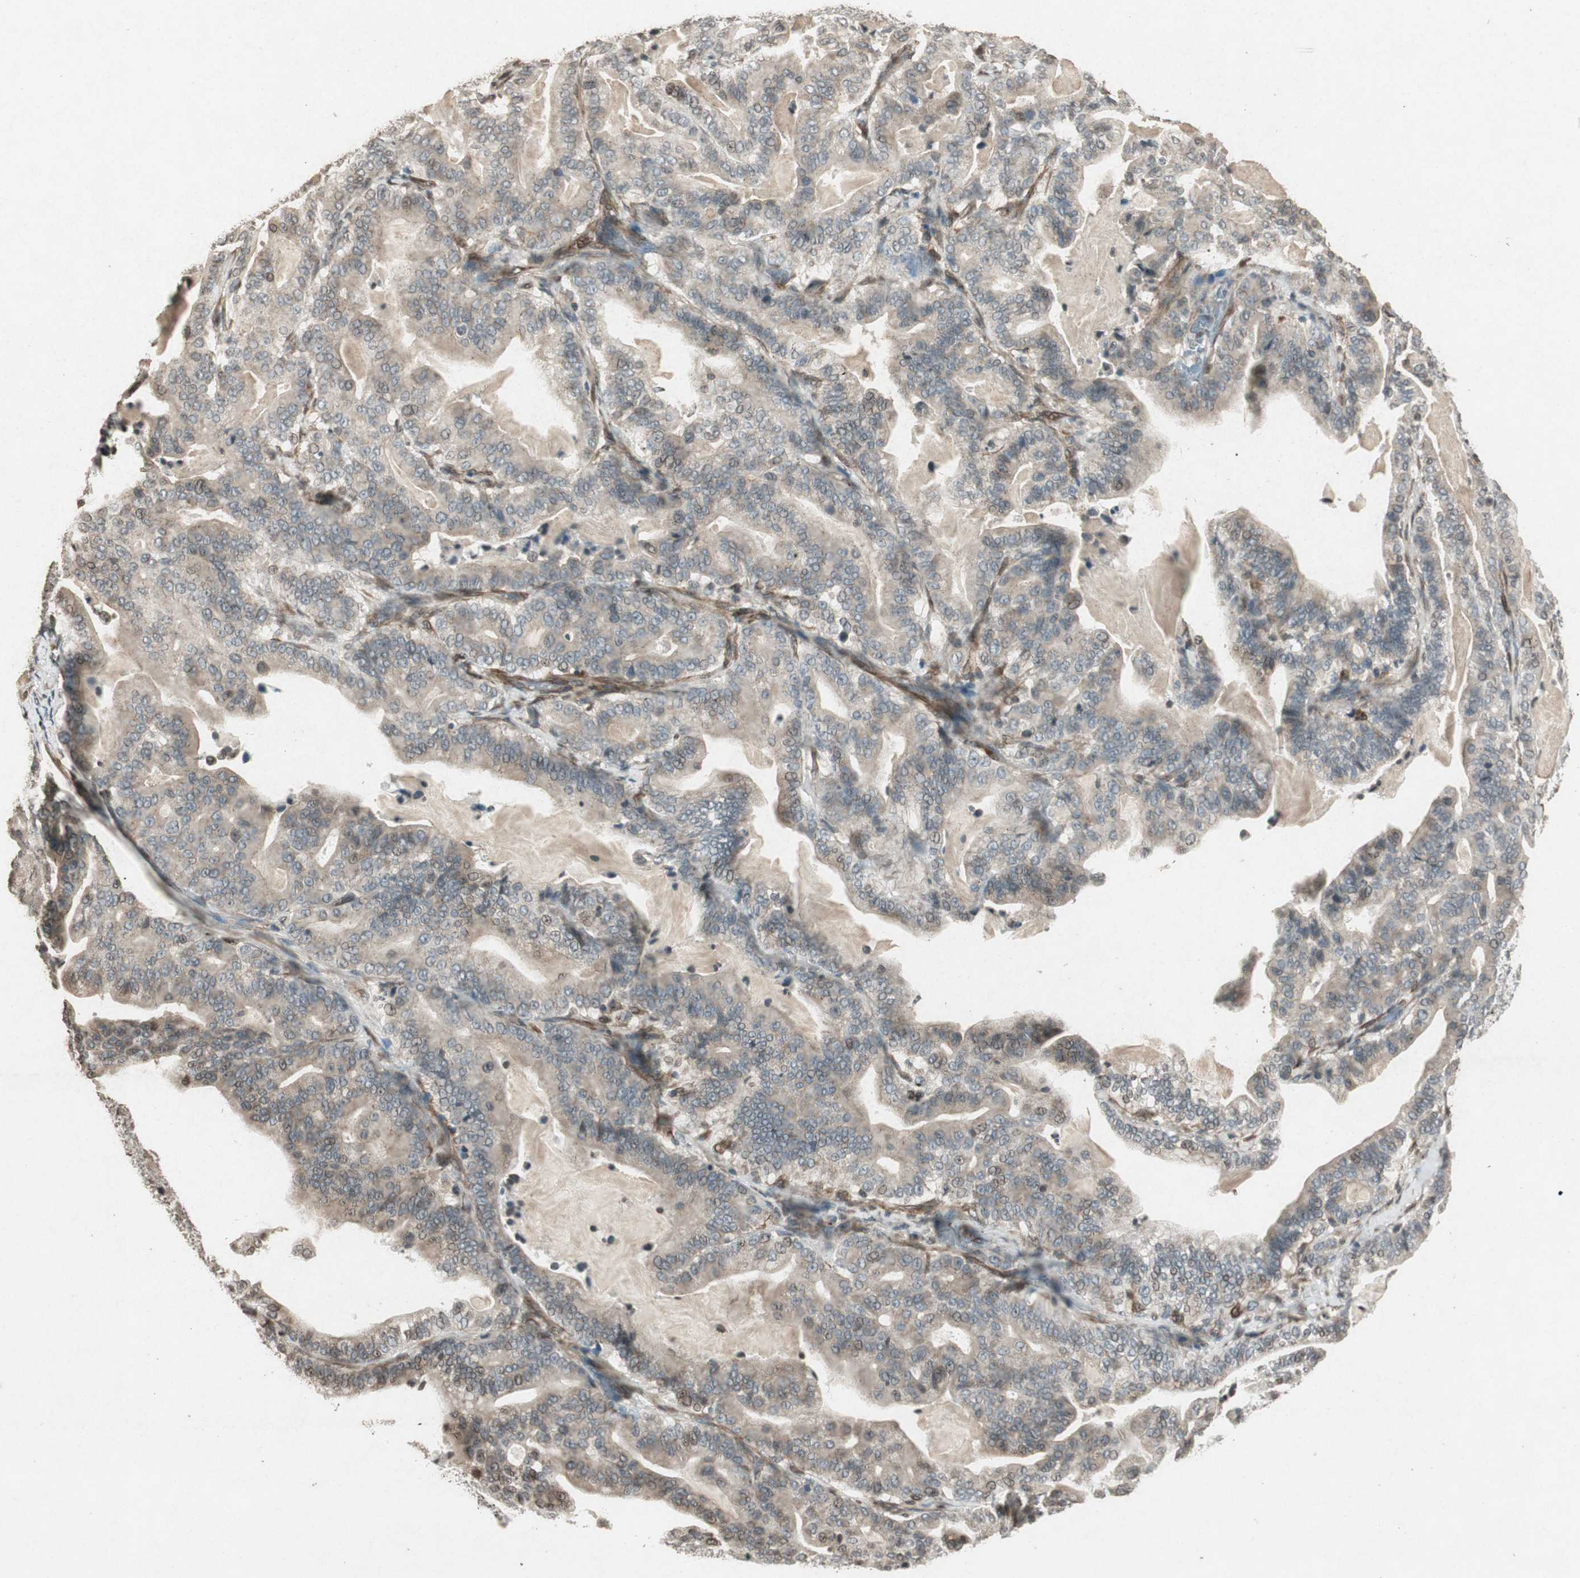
{"staining": {"intensity": "weak", "quantity": ">75%", "location": "cytoplasmic/membranous"}, "tissue": "pancreatic cancer", "cell_type": "Tumor cells", "image_type": "cancer", "snomed": [{"axis": "morphology", "description": "Adenocarcinoma, NOS"}, {"axis": "topography", "description": "Pancreas"}], "caption": "IHC micrograph of neoplastic tissue: pancreatic cancer stained using immunohistochemistry (IHC) exhibits low levels of weak protein expression localized specifically in the cytoplasmic/membranous of tumor cells, appearing as a cytoplasmic/membranous brown color.", "gene": "PRKG1", "patient": {"sex": "male", "age": 63}}